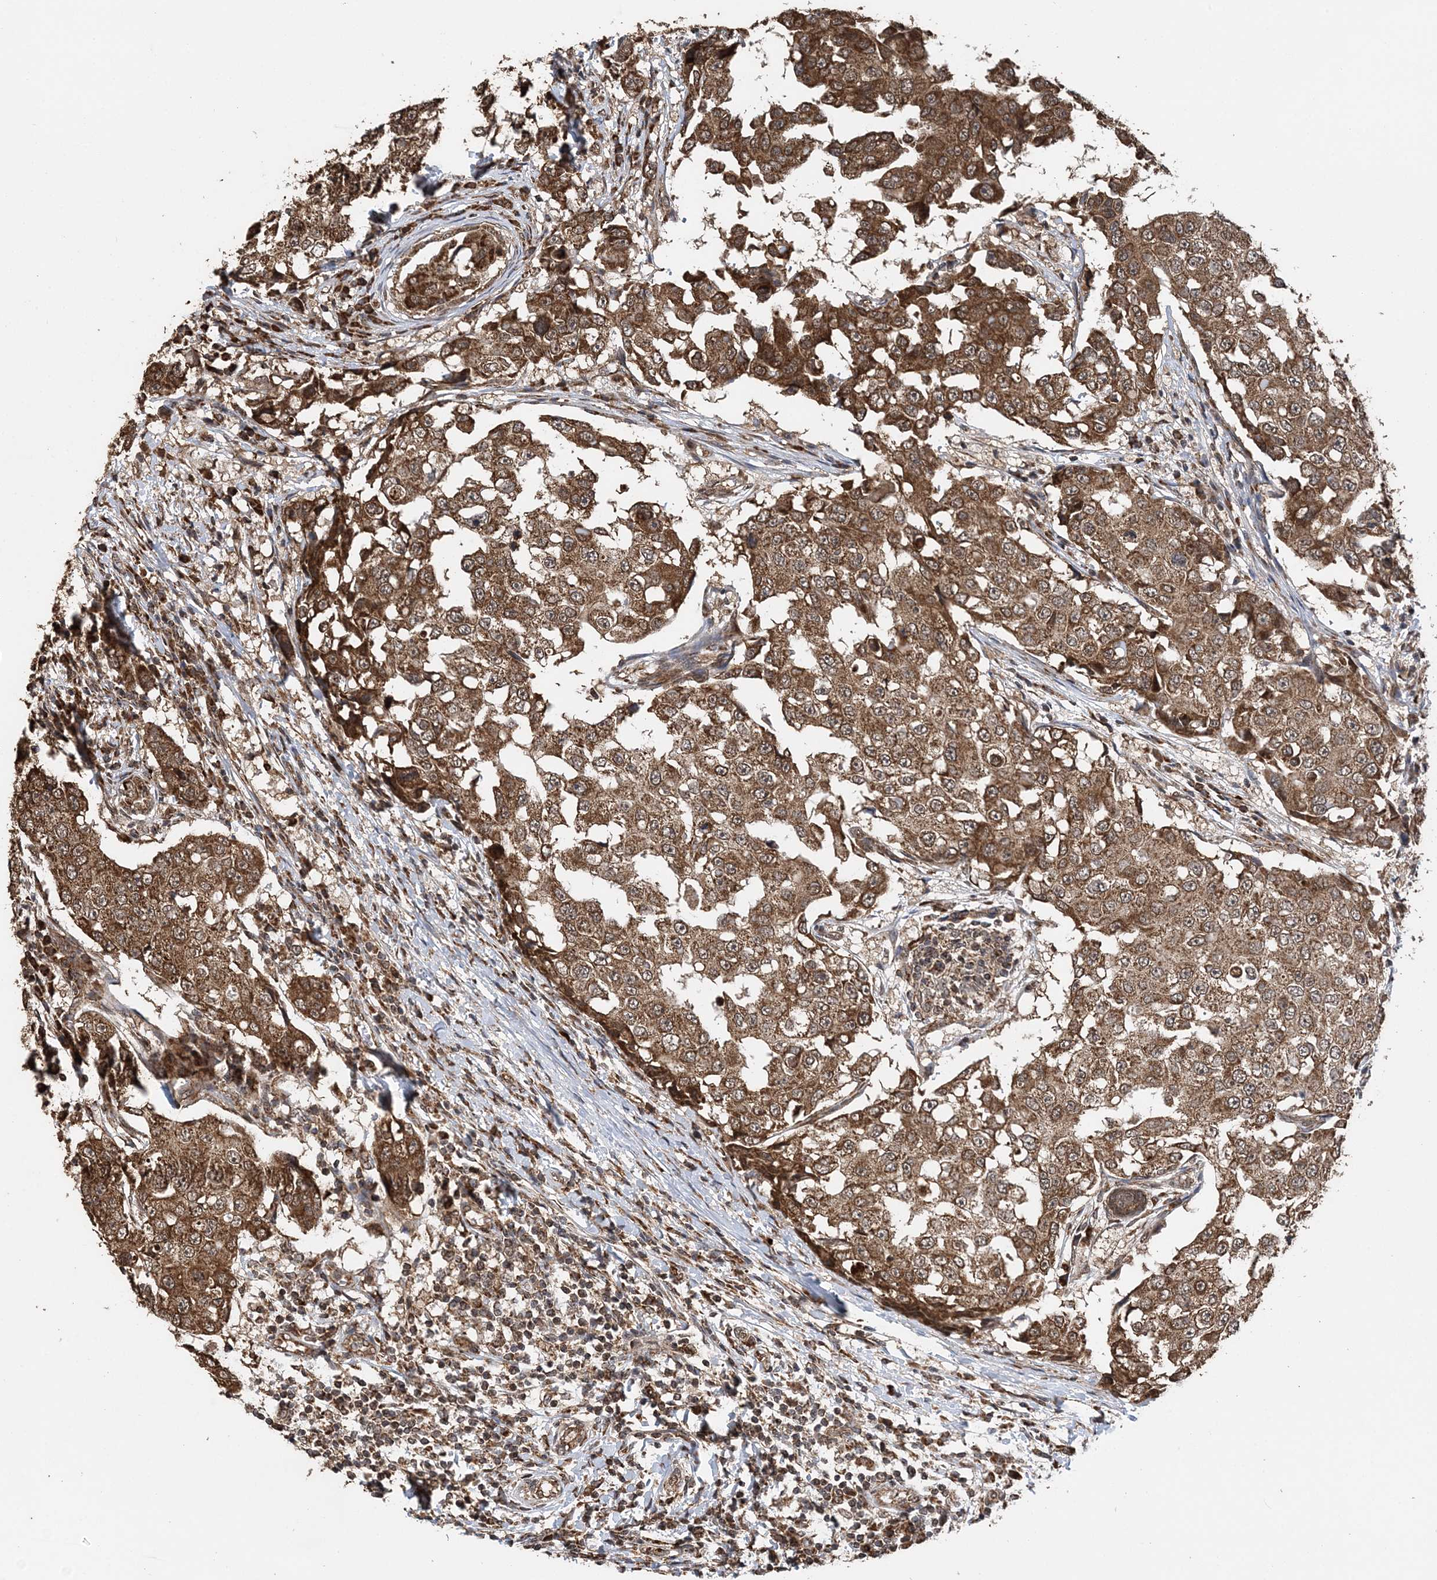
{"staining": {"intensity": "moderate", "quantity": ">75%", "location": "cytoplasmic/membranous"}, "tissue": "breast cancer", "cell_type": "Tumor cells", "image_type": "cancer", "snomed": [{"axis": "morphology", "description": "Duct carcinoma"}, {"axis": "topography", "description": "Breast"}], "caption": "There is medium levels of moderate cytoplasmic/membranous expression in tumor cells of breast cancer (infiltrating ductal carcinoma), as demonstrated by immunohistochemical staining (brown color).", "gene": "PCBP1", "patient": {"sex": "female", "age": 27}}